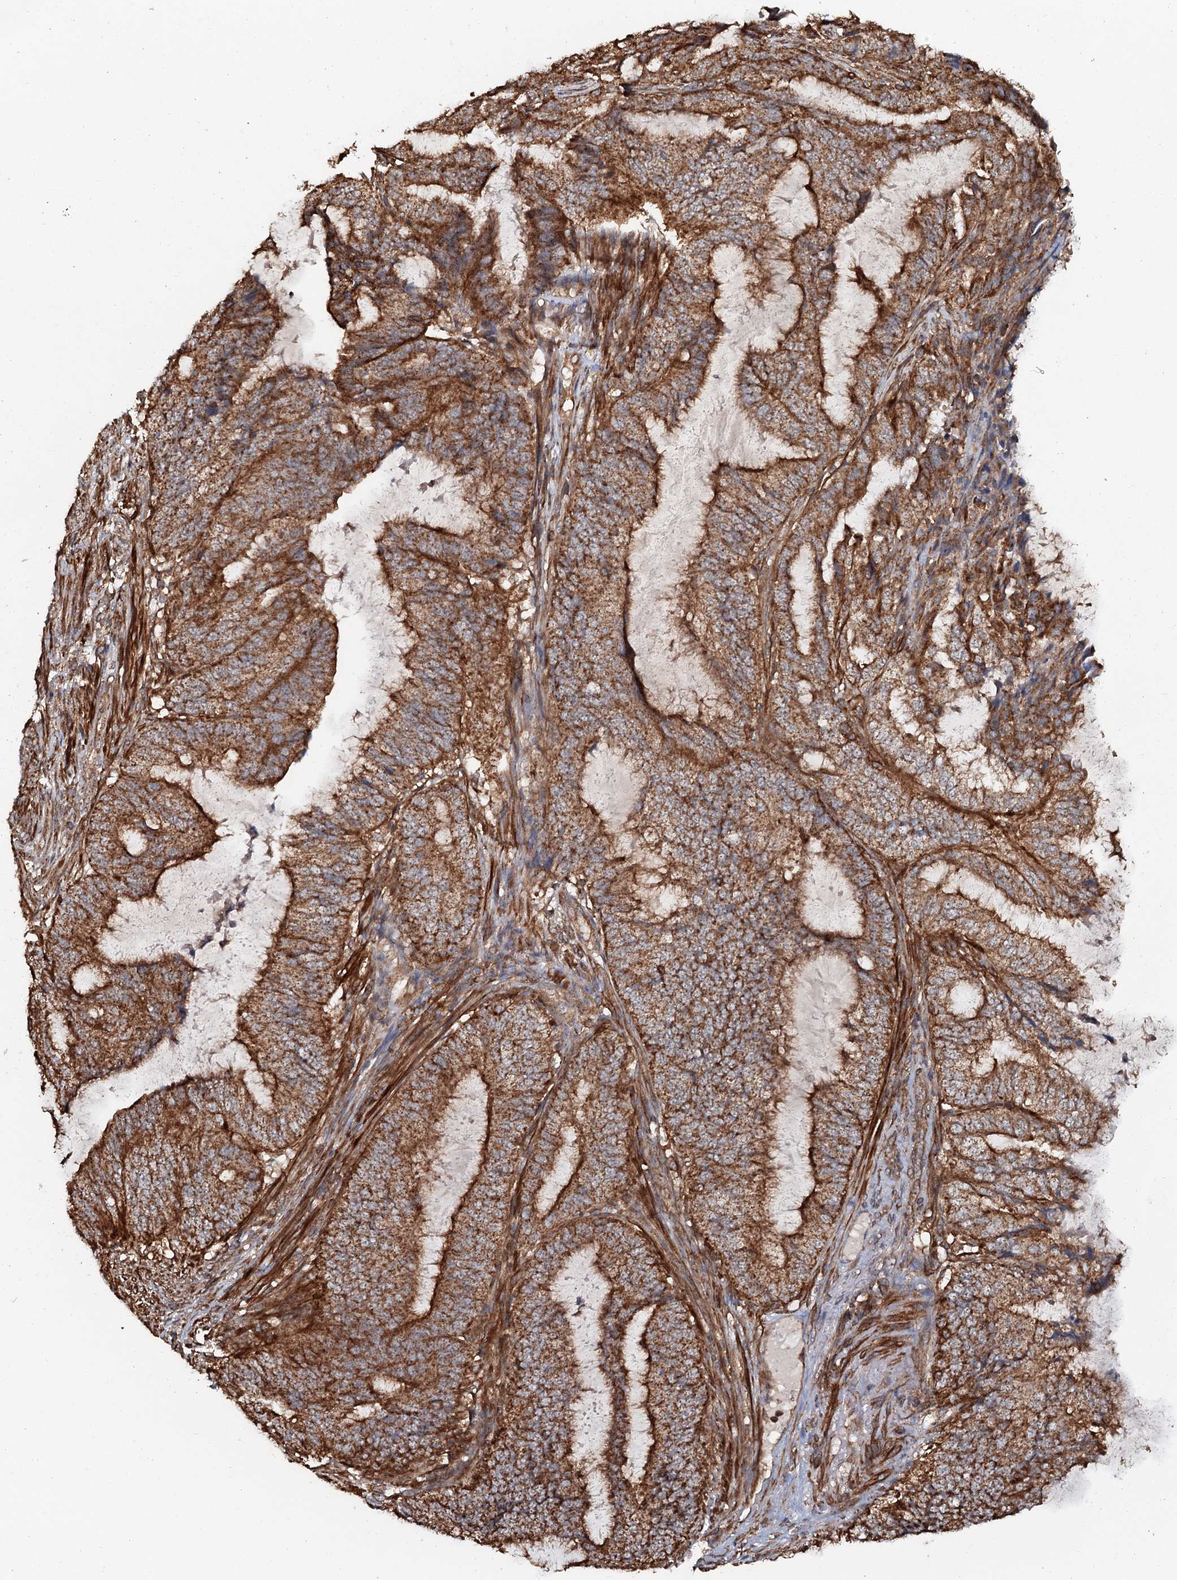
{"staining": {"intensity": "strong", "quantity": ">75%", "location": "cytoplasmic/membranous"}, "tissue": "endometrial cancer", "cell_type": "Tumor cells", "image_type": "cancer", "snomed": [{"axis": "morphology", "description": "Adenocarcinoma, NOS"}, {"axis": "topography", "description": "Endometrium"}], "caption": "A brown stain shows strong cytoplasmic/membranous positivity of a protein in human adenocarcinoma (endometrial) tumor cells.", "gene": "VWA8", "patient": {"sex": "female", "age": 51}}